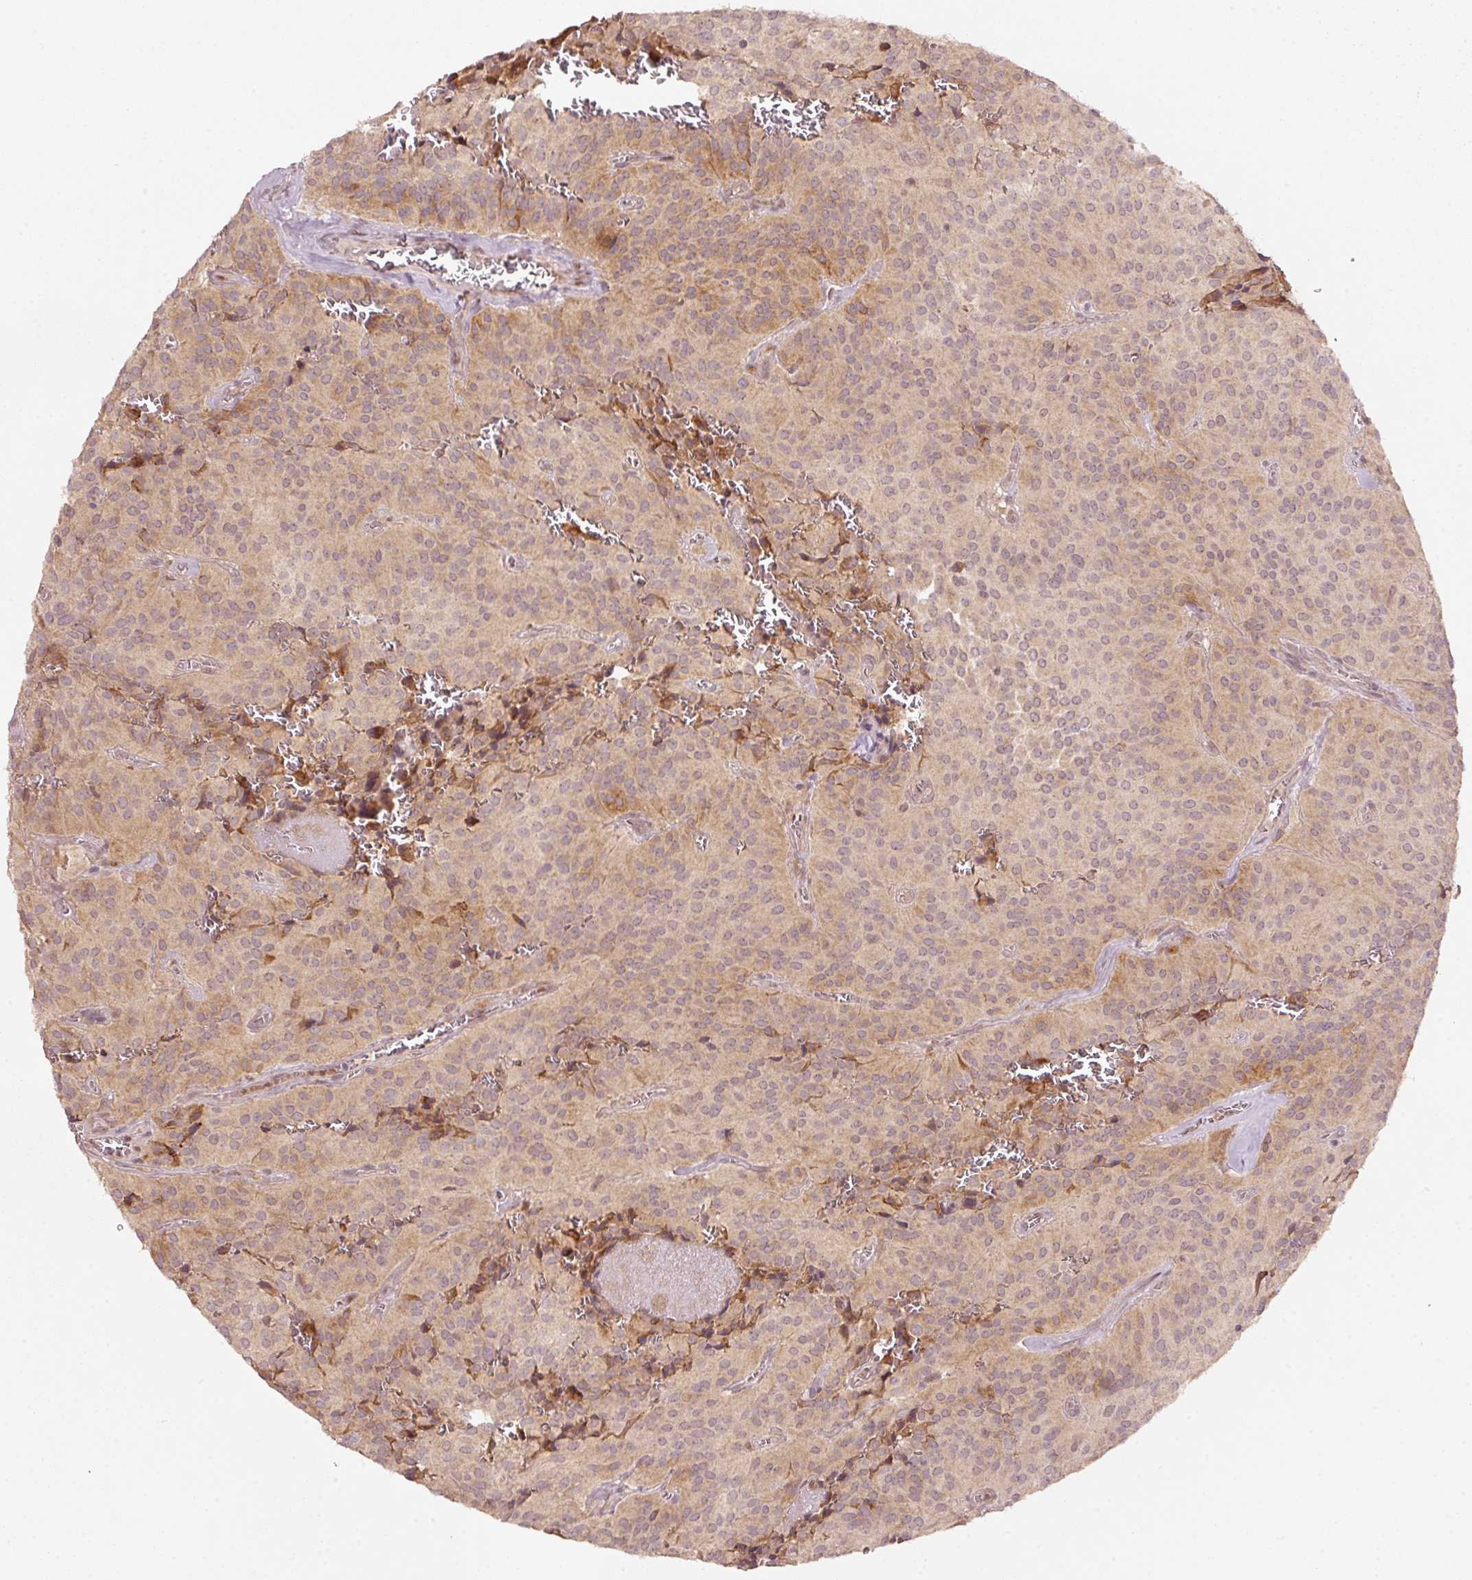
{"staining": {"intensity": "weak", "quantity": "25%-75%", "location": "cytoplasmic/membranous"}, "tissue": "glioma", "cell_type": "Tumor cells", "image_type": "cancer", "snomed": [{"axis": "morphology", "description": "Glioma, malignant, Low grade"}, {"axis": "topography", "description": "Brain"}], "caption": "Protein staining by immunohistochemistry (IHC) reveals weak cytoplasmic/membranous positivity in about 25%-75% of tumor cells in glioma. The staining is performed using DAB (3,3'-diaminobenzidine) brown chromogen to label protein expression. The nuclei are counter-stained blue using hematoxylin.", "gene": "PCDHB1", "patient": {"sex": "male", "age": 42}}